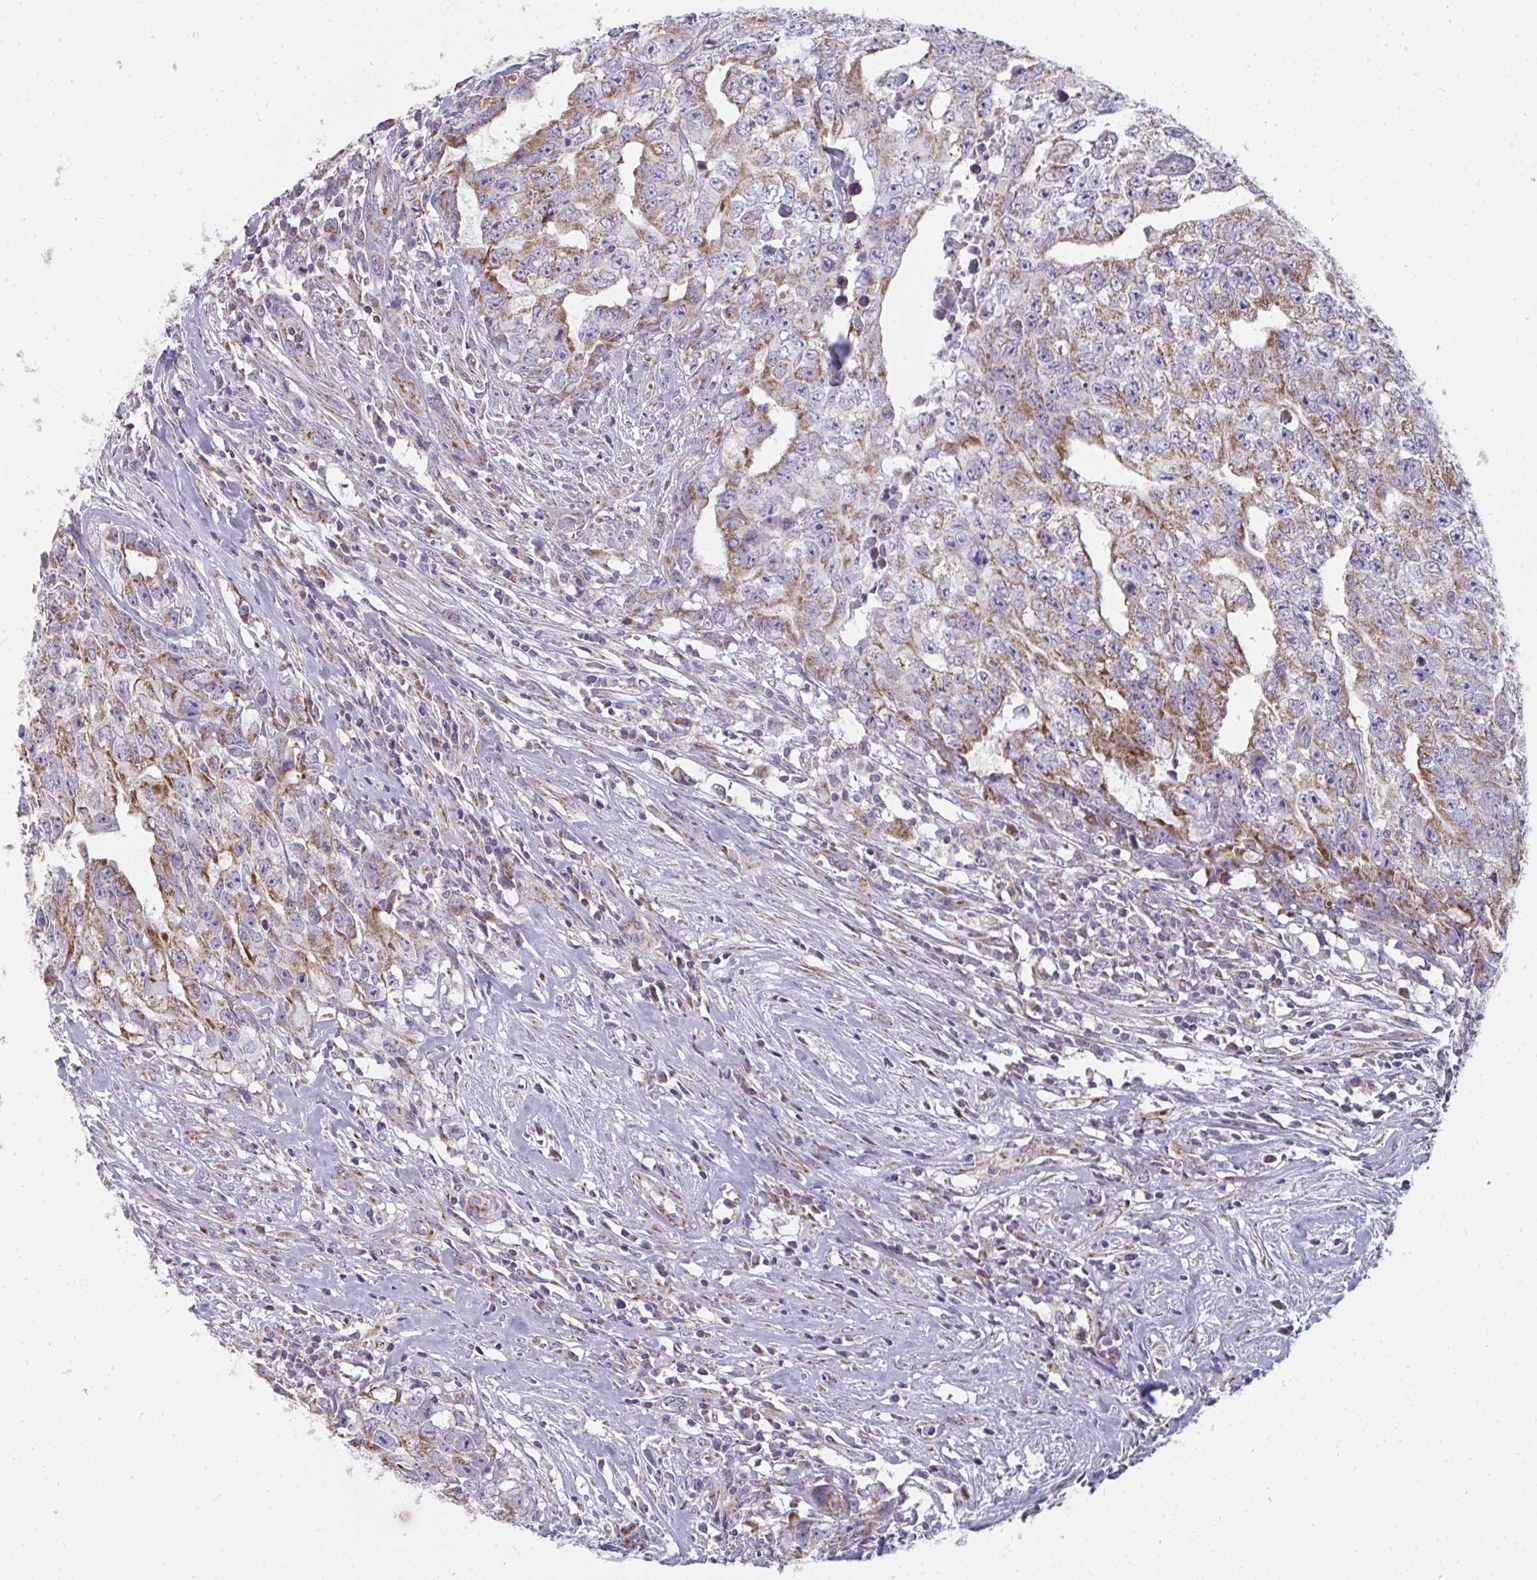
{"staining": {"intensity": "moderate", "quantity": "25%-75%", "location": "cytoplasmic/membranous"}, "tissue": "testis cancer", "cell_type": "Tumor cells", "image_type": "cancer", "snomed": [{"axis": "morphology", "description": "Carcinoma, Embryonal, NOS"}, {"axis": "morphology", "description": "Teratoma, malignant, NOS"}, {"axis": "topography", "description": "Testis"}], "caption": "Testis cancer tissue exhibits moderate cytoplasmic/membranous staining in approximately 25%-75% of tumor cells", "gene": "FAHD1", "patient": {"sex": "male", "age": 24}}